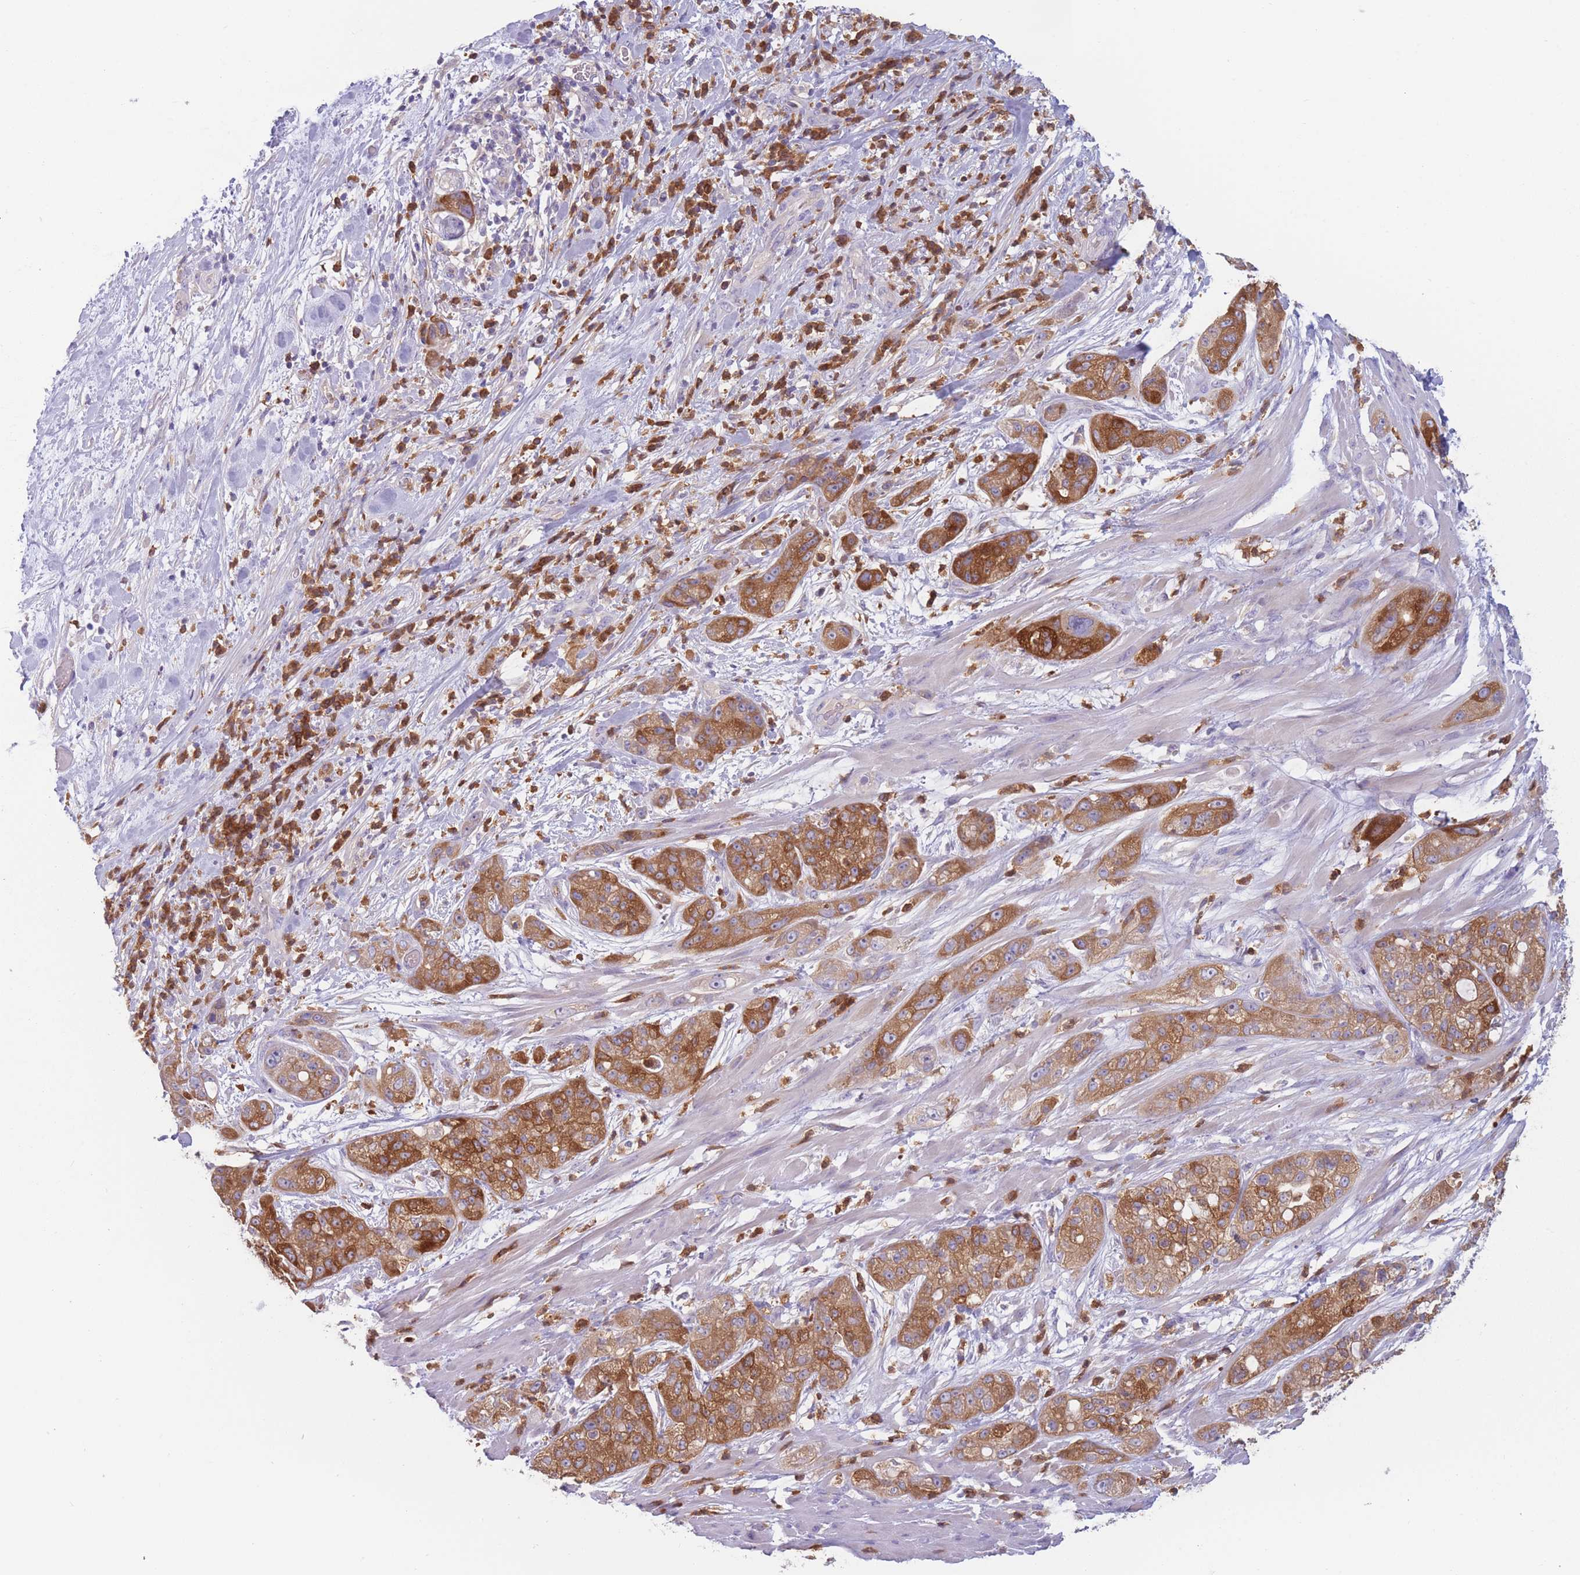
{"staining": {"intensity": "moderate", "quantity": ">75%", "location": "cytoplasmic/membranous"}, "tissue": "pancreatic cancer", "cell_type": "Tumor cells", "image_type": "cancer", "snomed": [{"axis": "morphology", "description": "Adenocarcinoma, NOS"}, {"axis": "topography", "description": "Pancreas"}], "caption": "Adenocarcinoma (pancreatic) stained with DAB immunohistochemistry (IHC) demonstrates medium levels of moderate cytoplasmic/membranous expression in about >75% of tumor cells.", "gene": "ST3GAL4", "patient": {"sex": "female", "age": 78}}